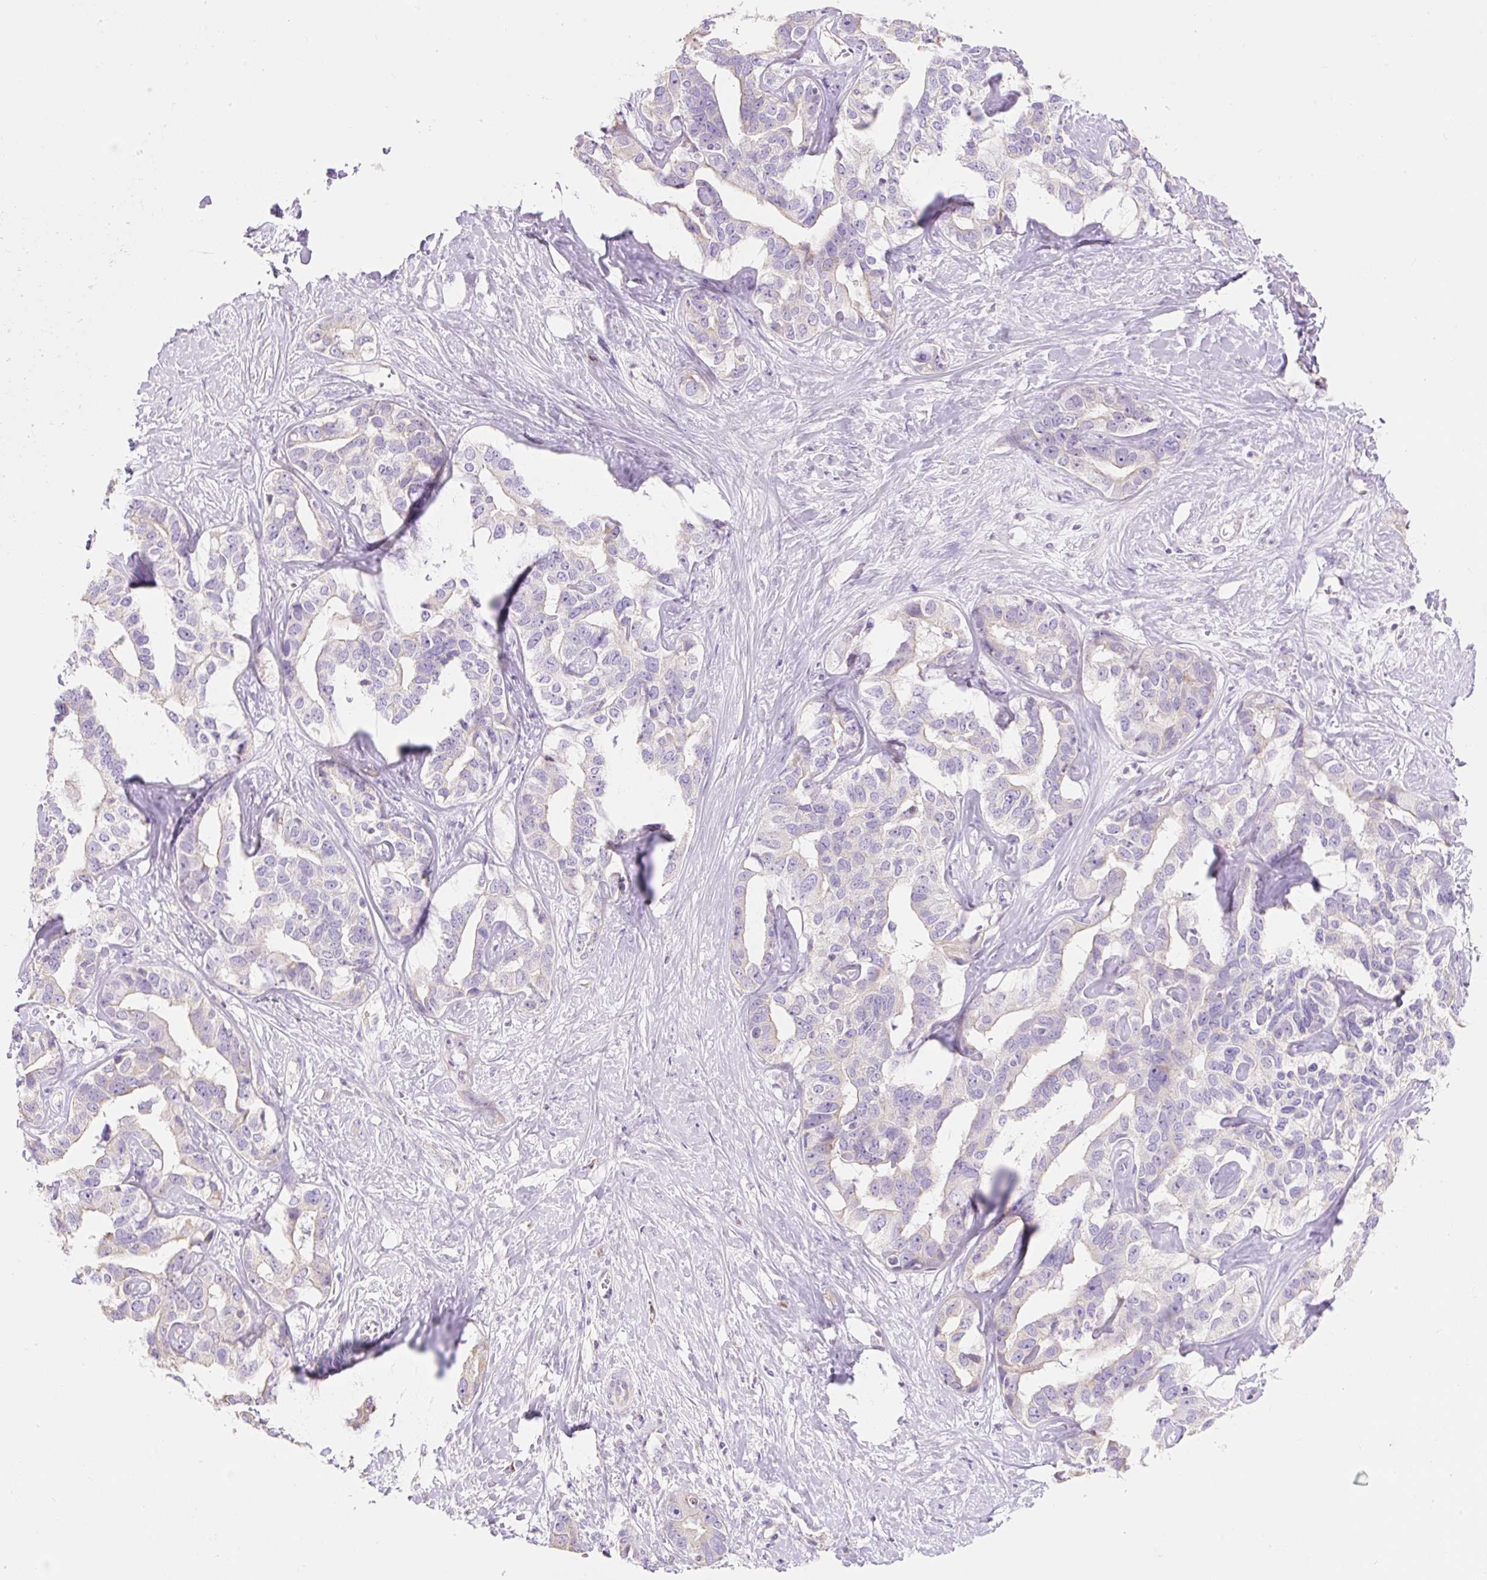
{"staining": {"intensity": "negative", "quantity": "none", "location": "none"}, "tissue": "liver cancer", "cell_type": "Tumor cells", "image_type": "cancer", "snomed": [{"axis": "morphology", "description": "Cholangiocarcinoma"}, {"axis": "topography", "description": "Liver"}], "caption": "Tumor cells show no significant protein expression in liver cancer (cholangiocarcinoma). The staining was performed using DAB to visualize the protein expression in brown, while the nuclei were stained in blue with hematoxylin (Magnification: 20x).", "gene": "DHX35", "patient": {"sex": "male", "age": 59}}